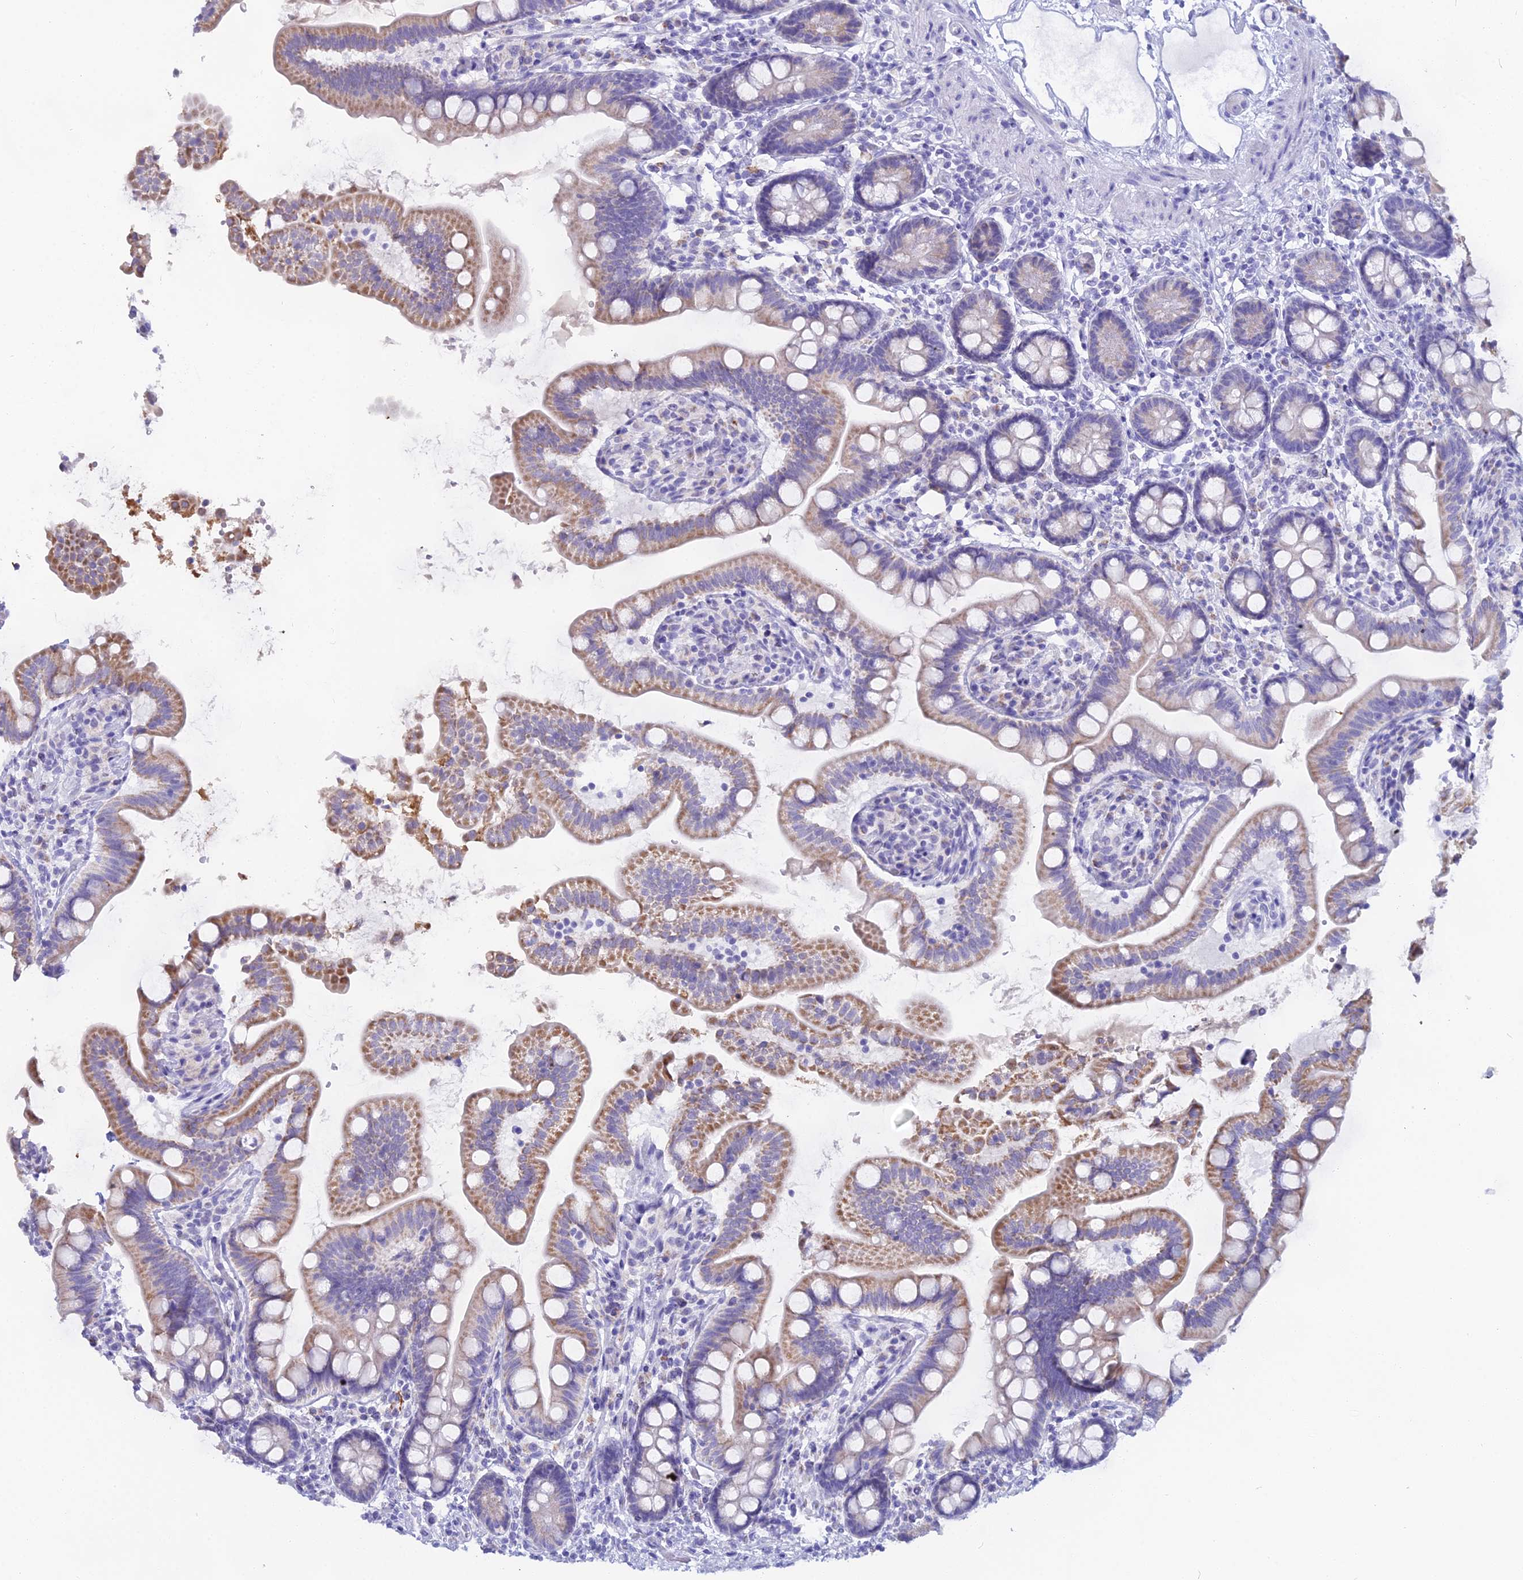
{"staining": {"intensity": "moderate", "quantity": "25%-75%", "location": "cytoplasmic/membranous"}, "tissue": "small intestine", "cell_type": "Glandular cells", "image_type": "normal", "snomed": [{"axis": "morphology", "description": "Normal tissue, NOS"}, {"axis": "topography", "description": "Small intestine"}], "caption": "Immunohistochemistry photomicrograph of normal small intestine: small intestine stained using immunohistochemistry (IHC) demonstrates medium levels of moderate protein expression localized specifically in the cytoplasmic/membranous of glandular cells, appearing as a cytoplasmic/membranous brown color.", "gene": "CGB1", "patient": {"sex": "female", "age": 64}}